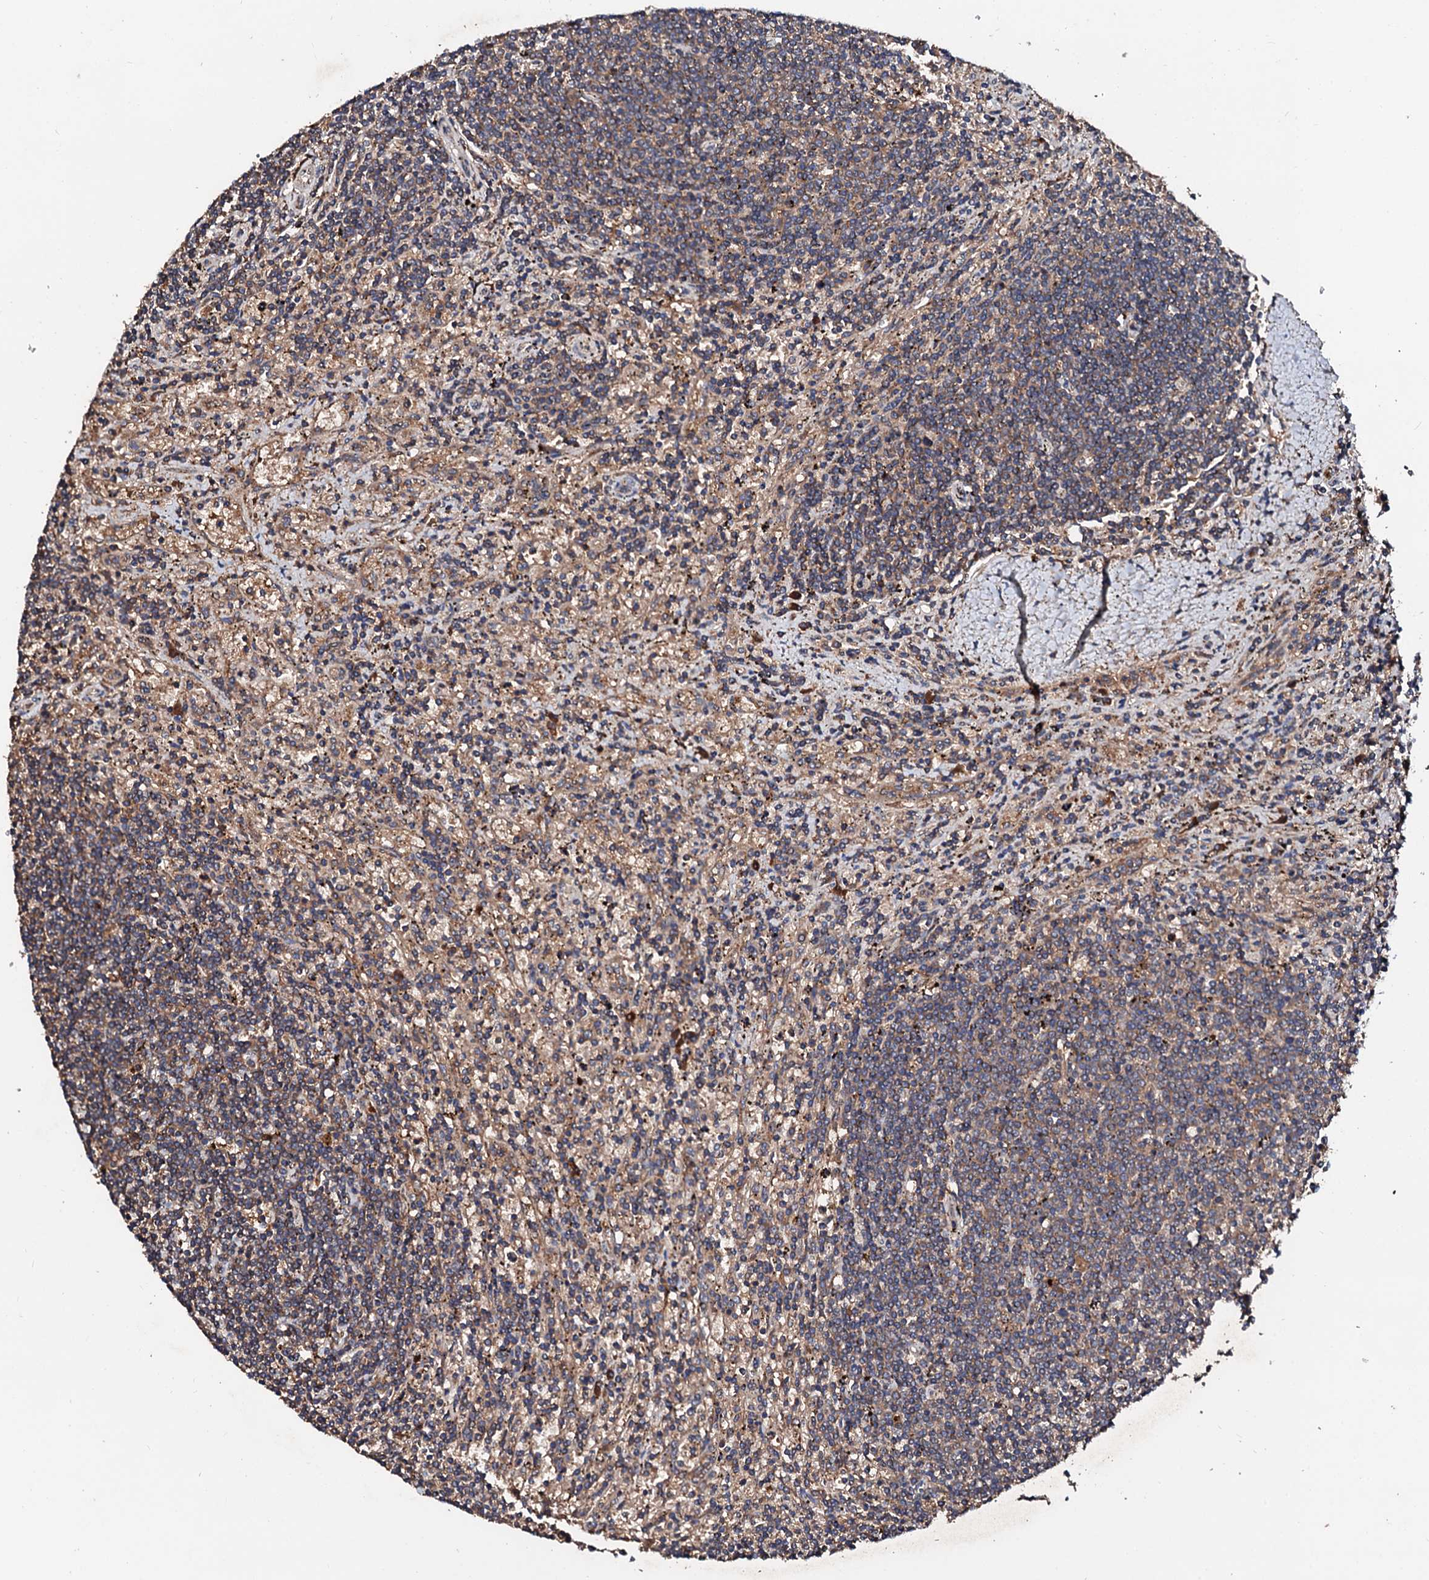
{"staining": {"intensity": "weak", "quantity": "25%-75%", "location": "cytoplasmic/membranous"}, "tissue": "lymphoma", "cell_type": "Tumor cells", "image_type": "cancer", "snomed": [{"axis": "morphology", "description": "Malignant lymphoma, non-Hodgkin's type, Low grade"}, {"axis": "topography", "description": "Spleen"}], "caption": "Immunohistochemical staining of human low-grade malignant lymphoma, non-Hodgkin's type exhibits low levels of weak cytoplasmic/membranous protein staining in approximately 25%-75% of tumor cells.", "gene": "EXTL1", "patient": {"sex": "male", "age": 76}}